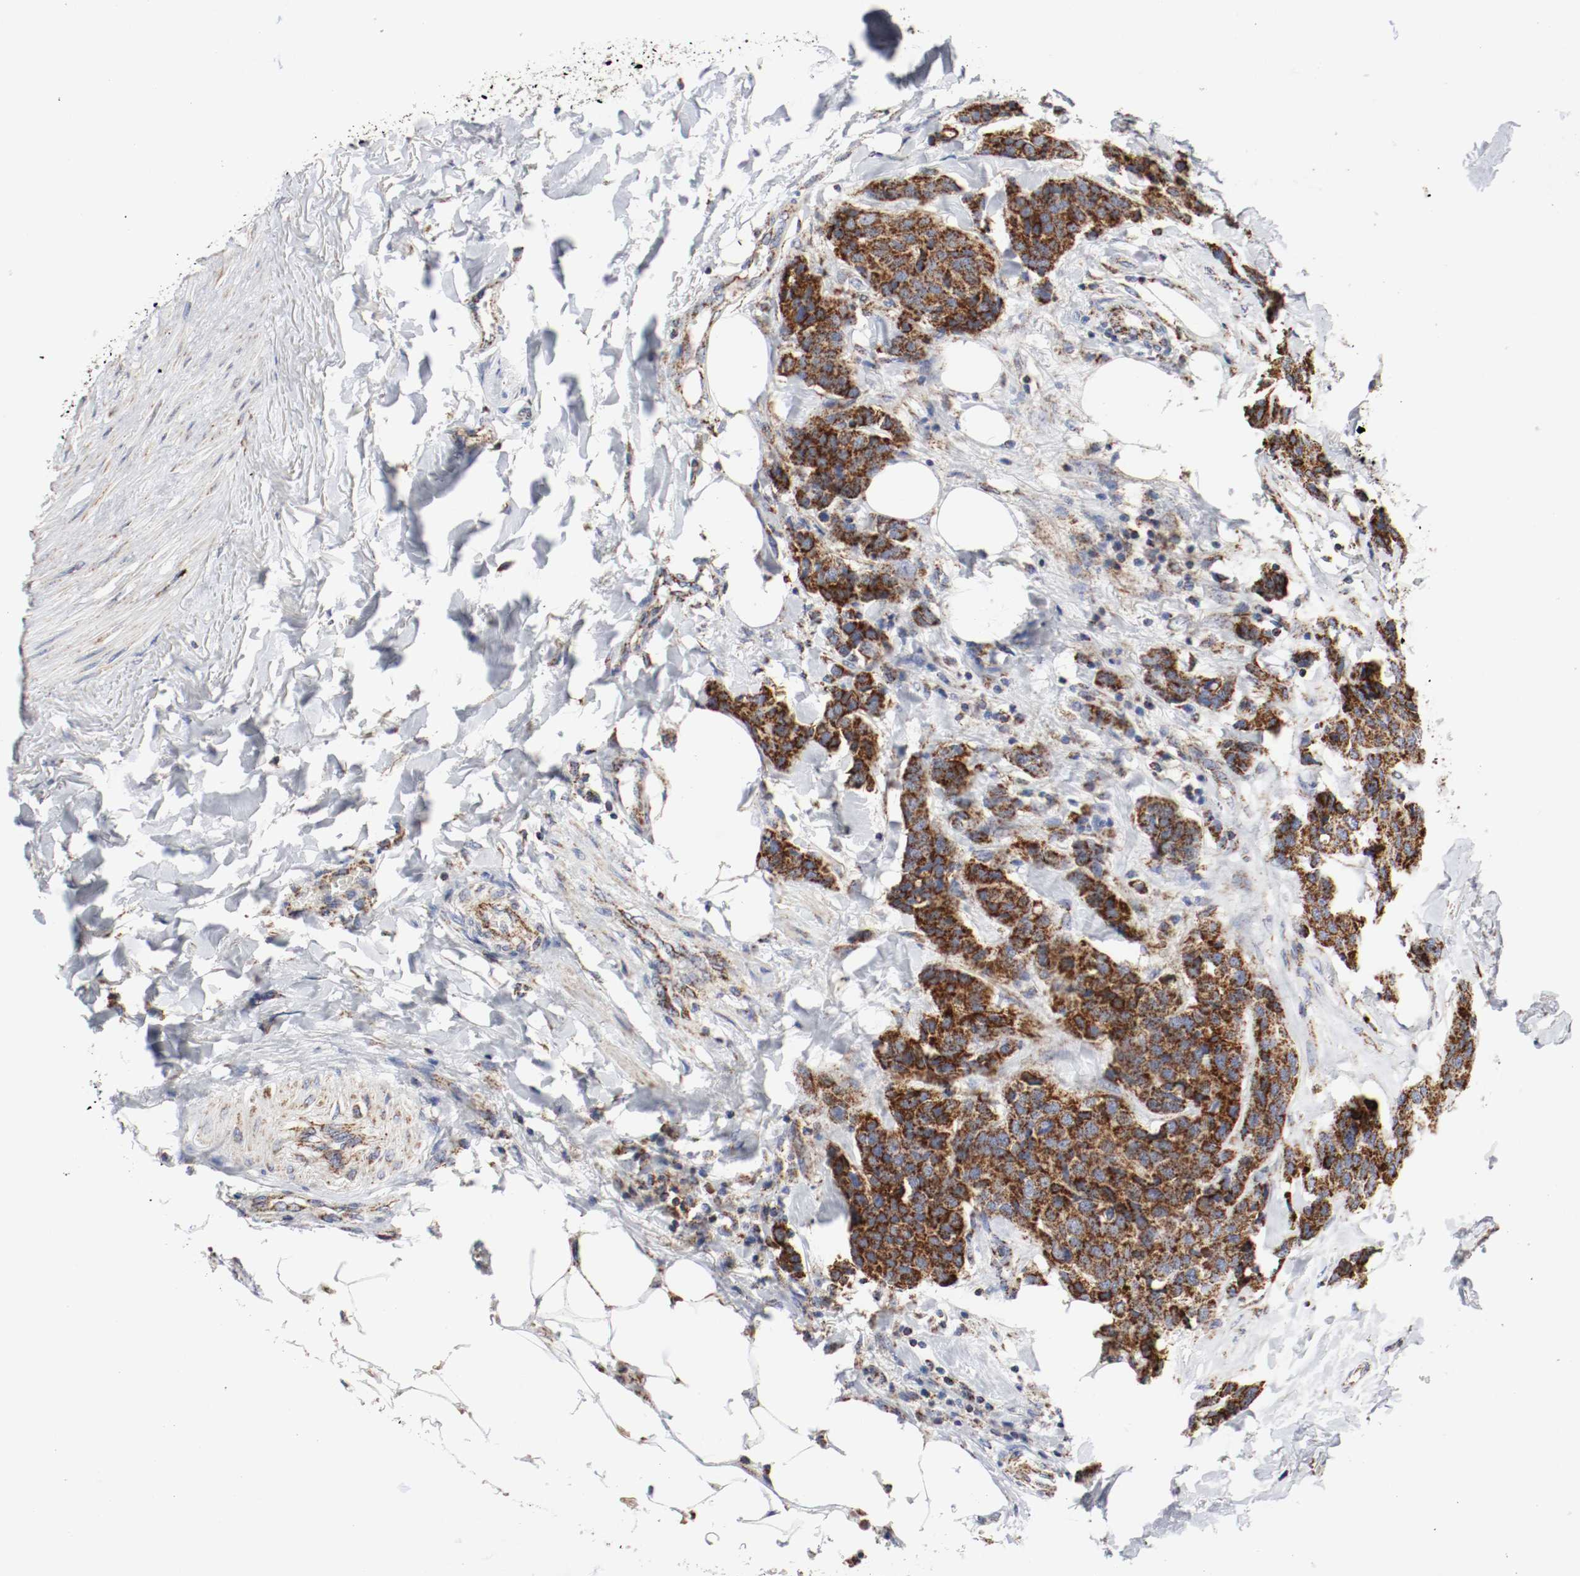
{"staining": {"intensity": "strong", "quantity": ">75%", "location": "cytoplasmic/membranous"}, "tissue": "breast cancer", "cell_type": "Tumor cells", "image_type": "cancer", "snomed": [{"axis": "morphology", "description": "Duct carcinoma"}, {"axis": "topography", "description": "Breast"}], "caption": "Breast cancer (intraductal carcinoma) stained for a protein (brown) shows strong cytoplasmic/membranous positive expression in about >75% of tumor cells.", "gene": "AFG3L2", "patient": {"sex": "female", "age": 80}}